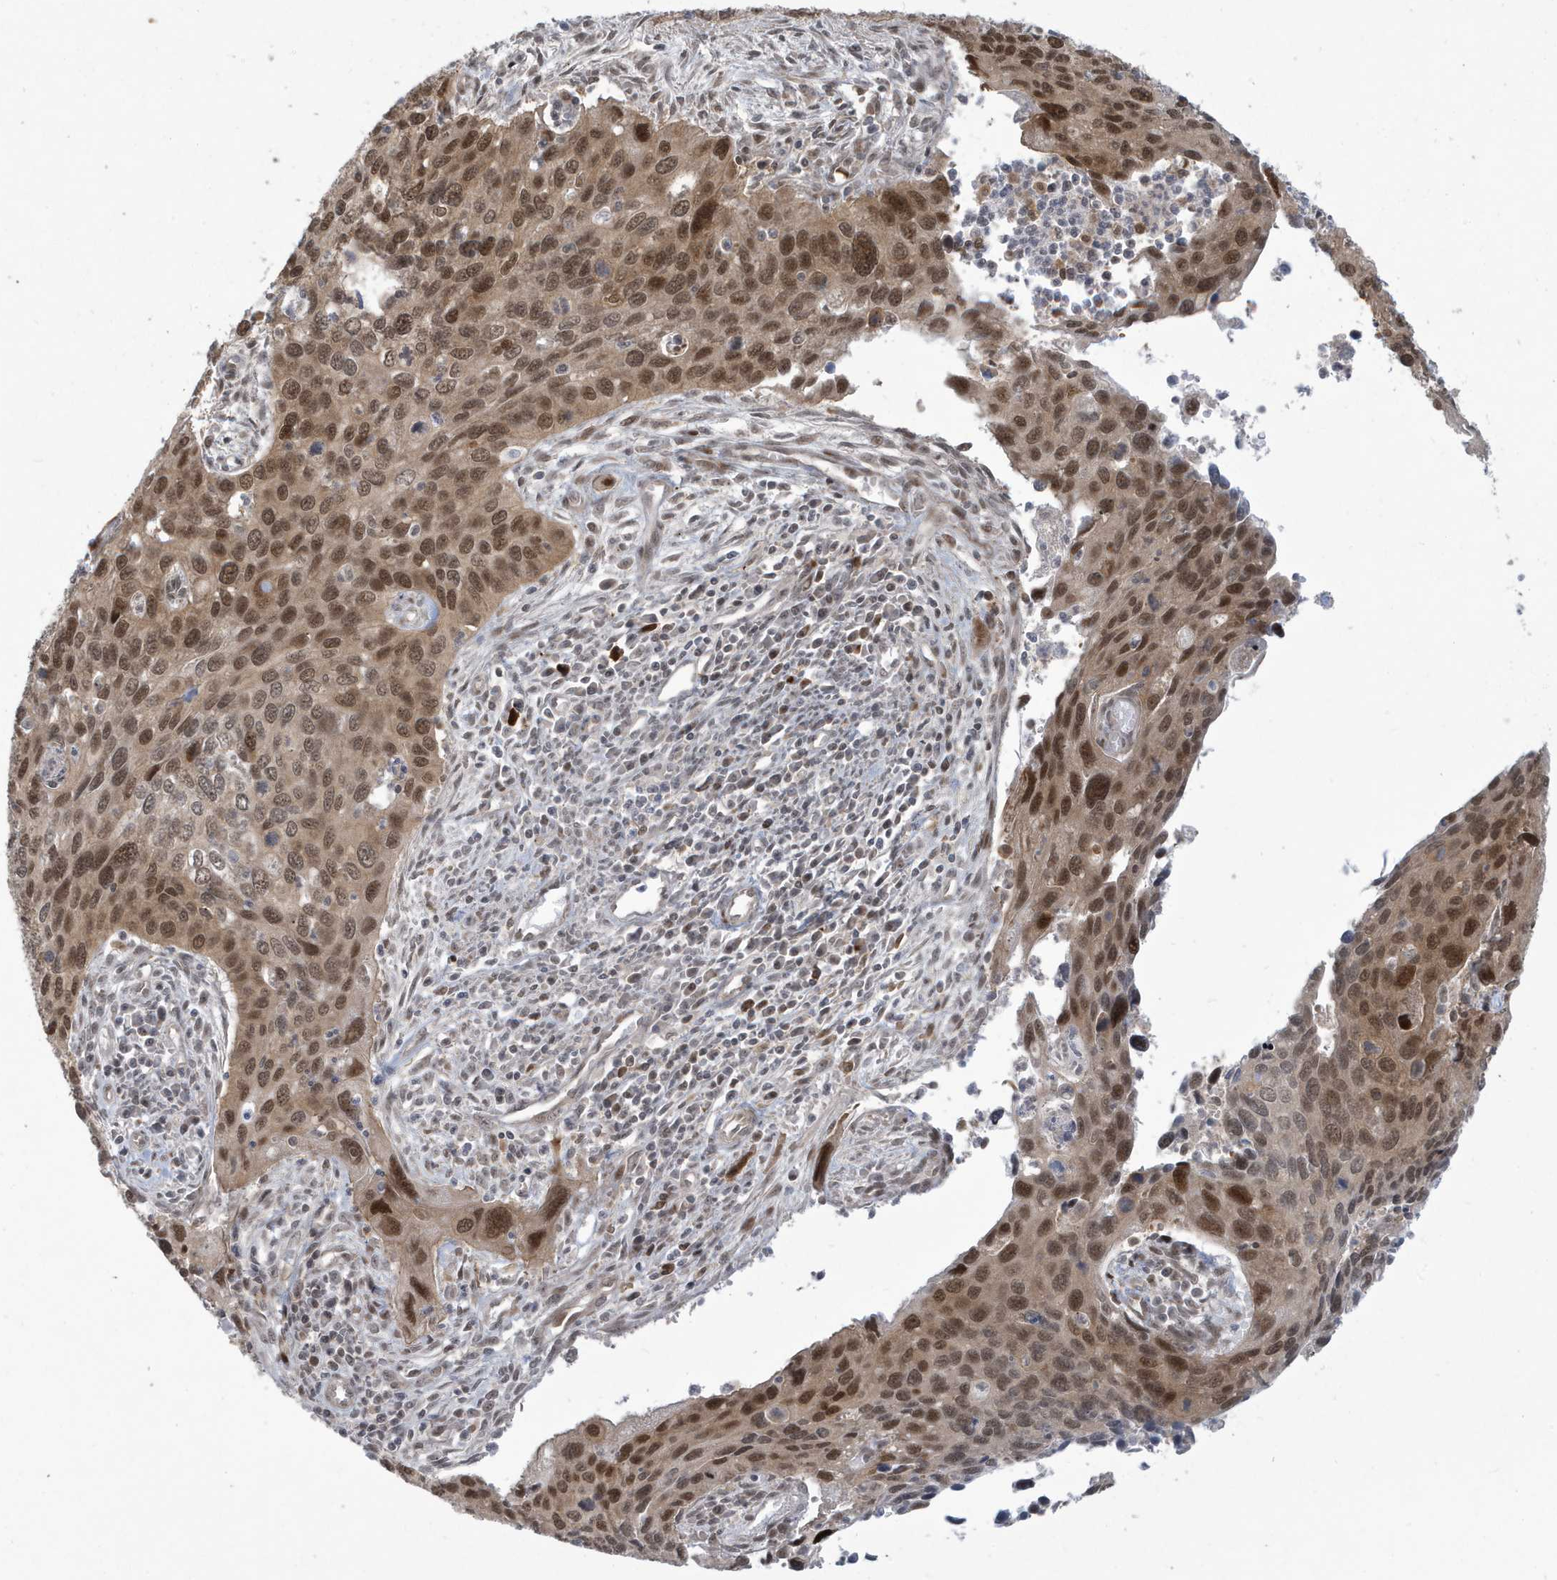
{"staining": {"intensity": "moderate", "quantity": ">75%", "location": "cytoplasmic/membranous,nuclear"}, "tissue": "cervical cancer", "cell_type": "Tumor cells", "image_type": "cancer", "snomed": [{"axis": "morphology", "description": "Squamous cell carcinoma, NOS"}, {"axis": "topography", "description": "Cervix"}], "caption": "DAB (3,3'-diaminobenzidine) immunohistochemical staining of human cervical cancer exhibits moderate cytoplasmic/membranous and nuclear protein staining in approximately >75% of tumor cells.", "gene": "C1orf52", "patient": {"sex": "female", "age": 55}}